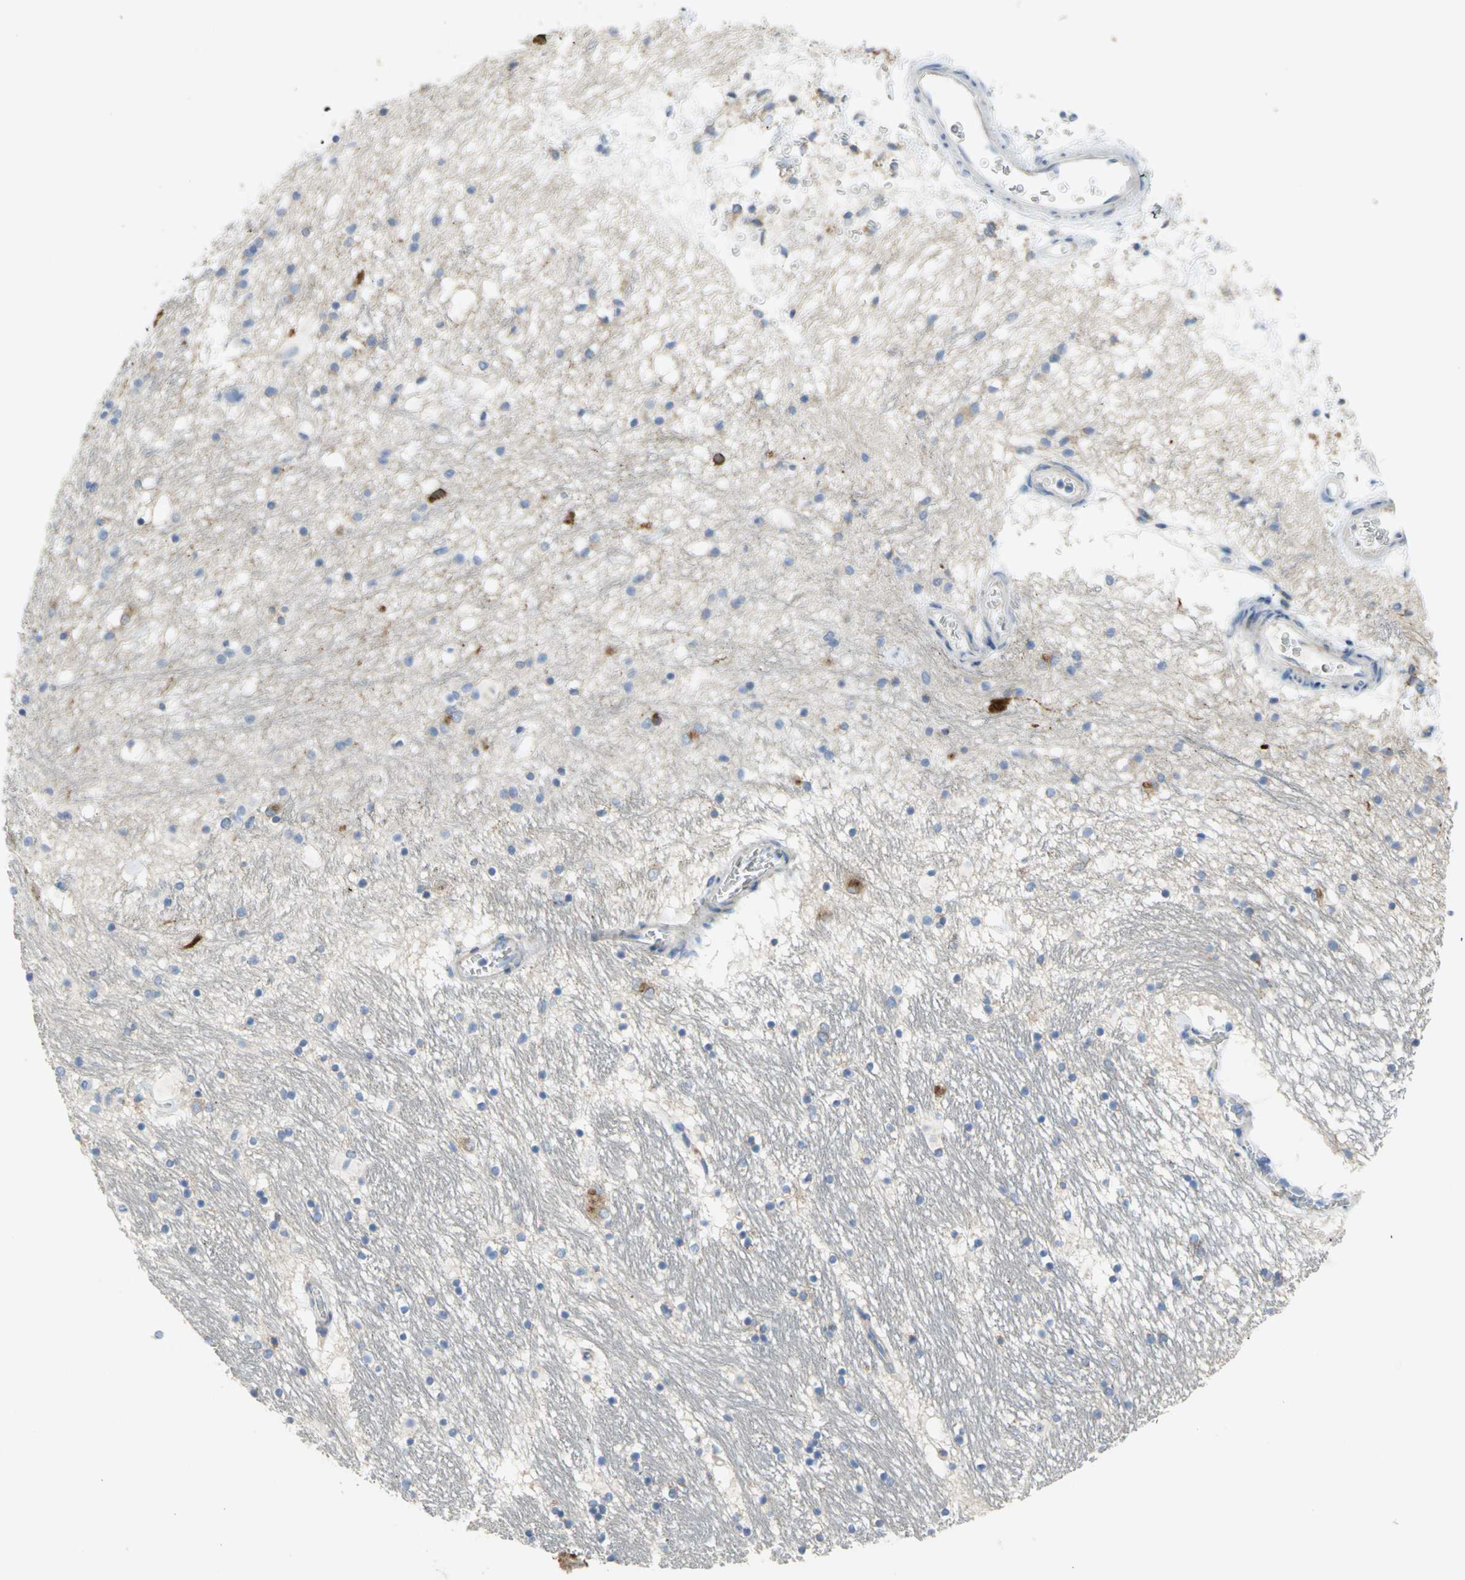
{"staining": {"intensity": "negative", "quantity": "none", "location": "none"}, "tissue": "hippocampus", "cell_type": "Glial cells", "image_type": "normal", "snomed": [{"axis": "morphology", "description": "Normal tissue, NOS"}, {"axis": "topography", "description": "Hippocampus"}], "caption": "Glial cells are negative for brown protein staining in unremarkable hippocampus. (Stains: DAB (3,3'-diaminobenzidine) immunohistochemistry (IHC) with hematoxylin counter stain, Microscopy: brightfield microscopy at high magnification).", "gene": "TULP4", "patient": {"sex": "male", "age": 45}}